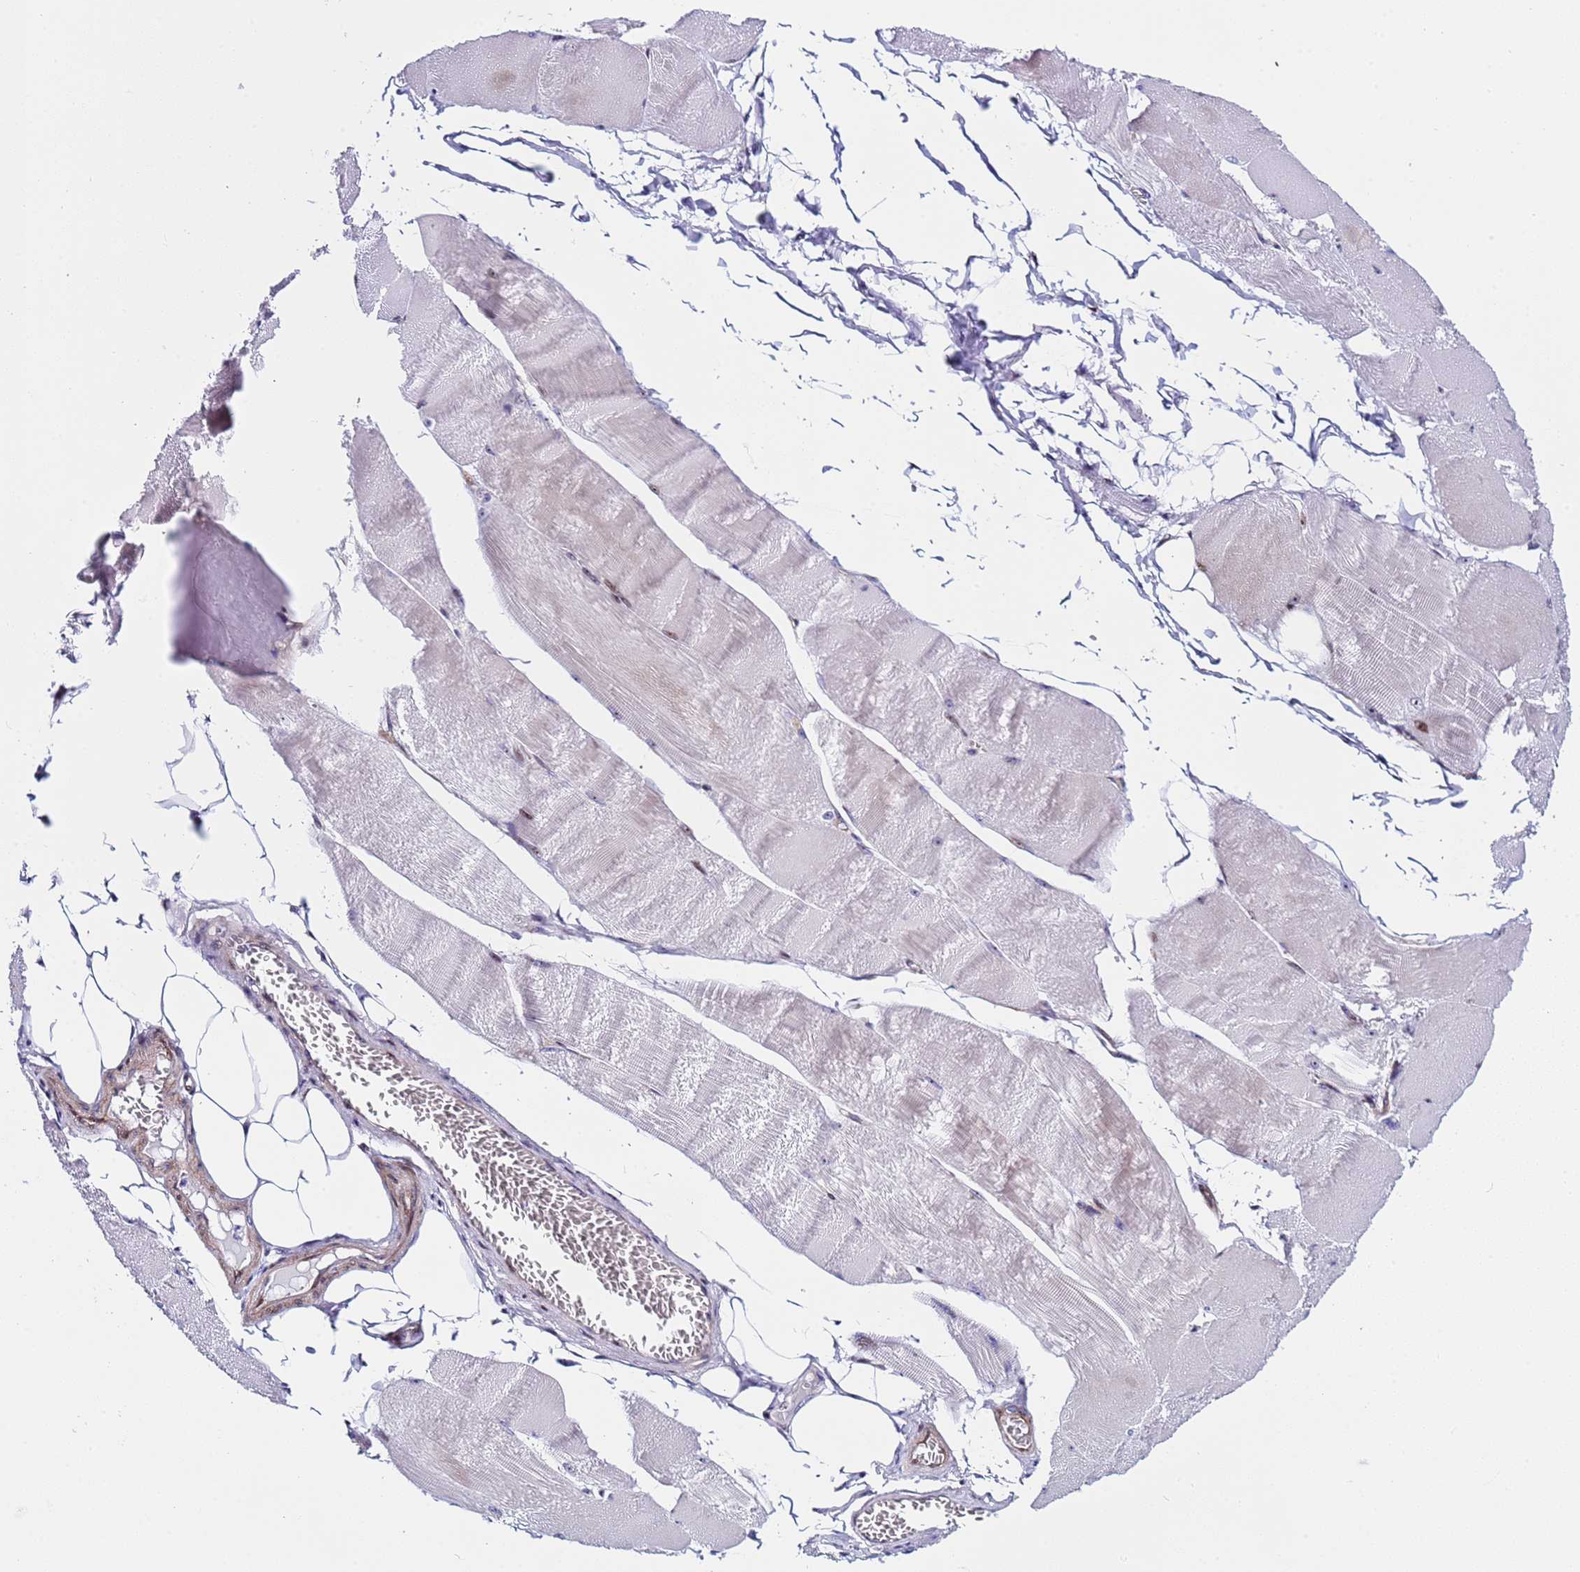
{"staining": {"intensity": "weak", "quantity": "25%-75%", "location": "cytoplasmic/membranous,nuclear"}, "tissue": "skeletal muscle", "cell_type": "Myocytes", "image_type": "normal", "snomed": [{"axis": "morphology", "description": "Normal tissue, NOS"}, {"axis": "morphology", "description": "Basal cell carcinoma"}, {"axis": "topography", "description": "Skeletal muscle"}], "caption": "Immunohistochemical staining of normal human skeletal muscle displays weak cytoplasmic/membranous,nuclear protein expression in approximately 25%-75% of myocytes.", "gene": "POP5", "patient": {"sex": "female", "age": 64}}